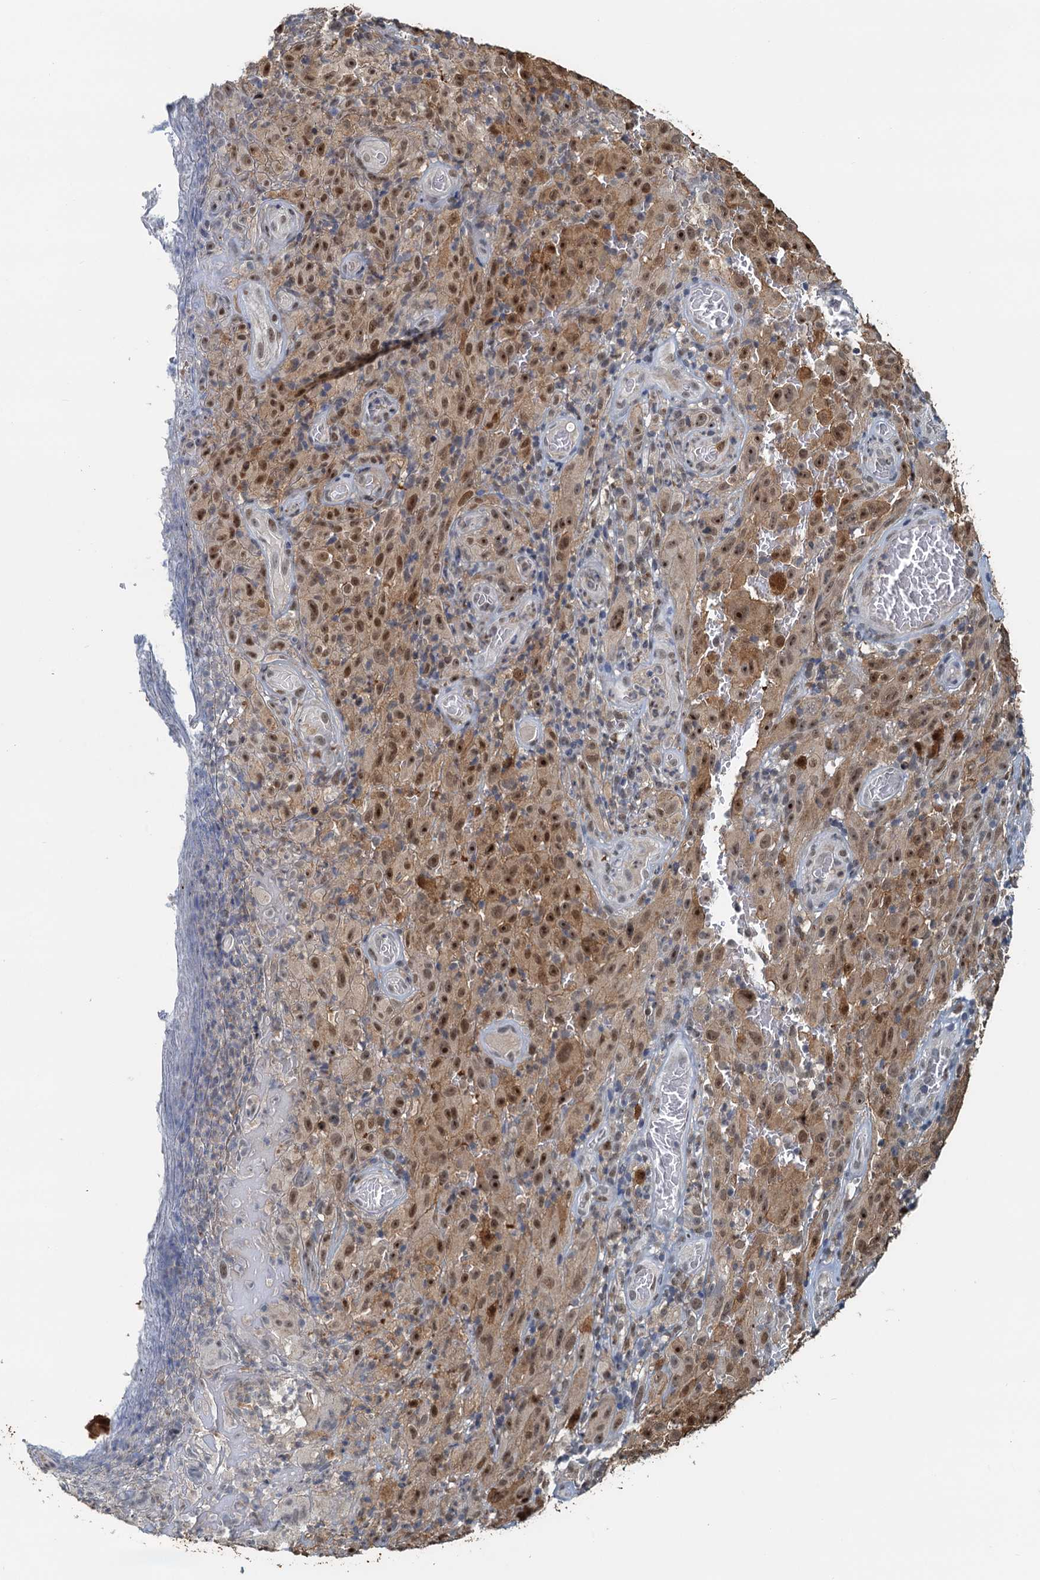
{"staining": {"intensity": "moderate", "quantity": ">75%", "location": "cytoplasmic/membranous,nuclear"}, "tissue": "melanoma", "cell_type": "Tumor cells", "image_type": "cancer", "snomed": [{"axis": "morphology", "description": "Malignant melanoma, NOS"}, {"axis": "topography", "description": "Skin"}], "caption": "IHC of human melanoma demonstrates medium levels of moderate cytoplasmic/membranous and nuclear positivity in approximately >75% of tumor cells.", "gene": "SPINDOC", "patient": {"sex": "female", "age": 82}}